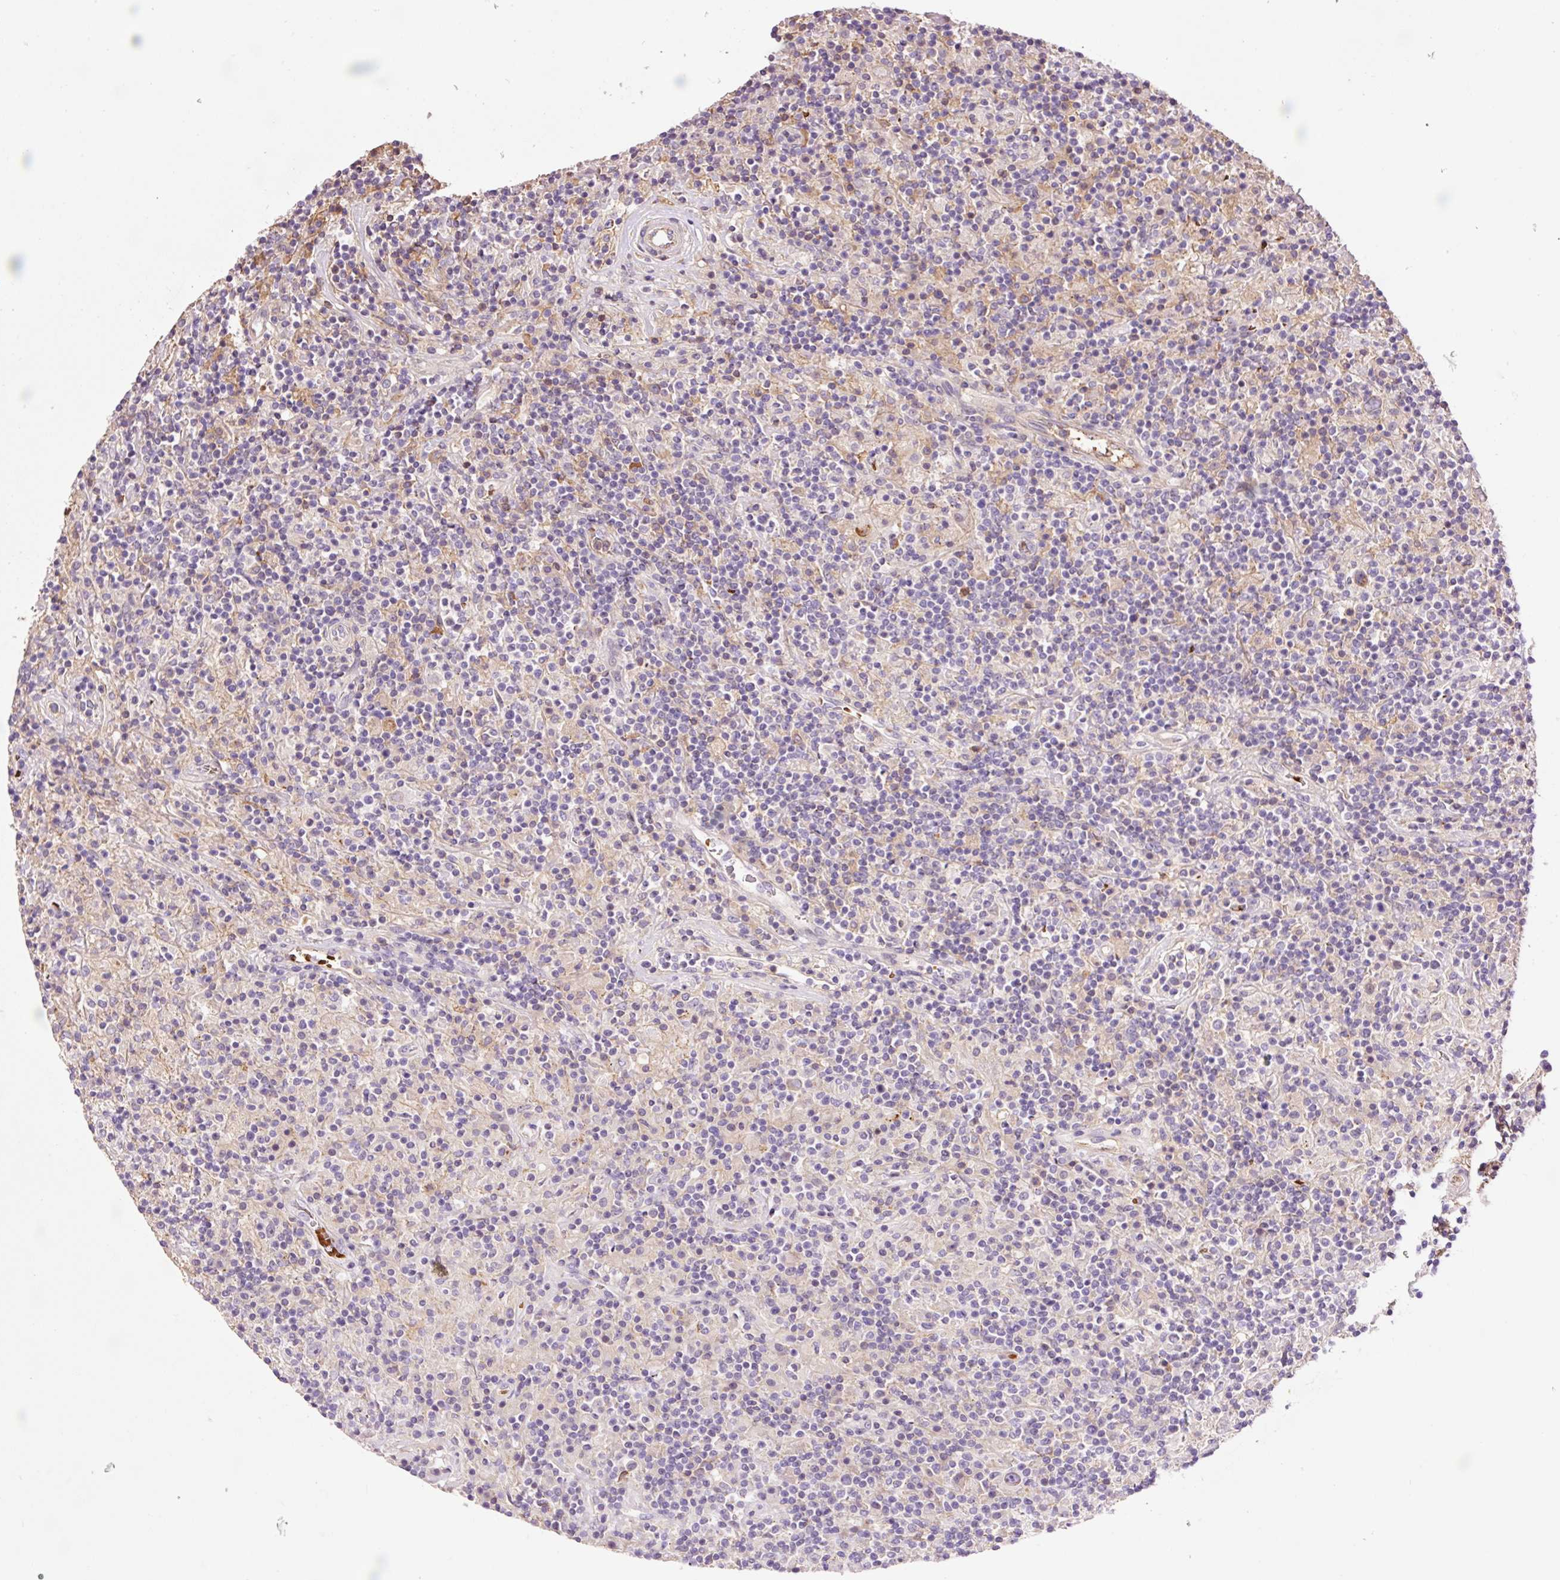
{"staining": {"intensity": "moderate", "quantity": "<25%", "location": "cytoplasmic/membranous"}, "tissue": "lymphoma", "cell_type": "Tumor cells", "image_type": "cancer", "snomed": [{"axis": "morphology", "description": "Hodgkin's disease, NOS"}, {"axis": "topography", "description": "Lymph node"}], "caption": "The histopathology image shows a brown stain indicating the presence of a protein in the cytoplasmic/membranous of tumor cells in lymphoma. The protein of interest is stained brown, and the nuclei are stained in blue (DAB IHC with brightfield microscopy, high magnification).", "gene": "TMEM235", "patient": {"sex": "male", "age": 70}}